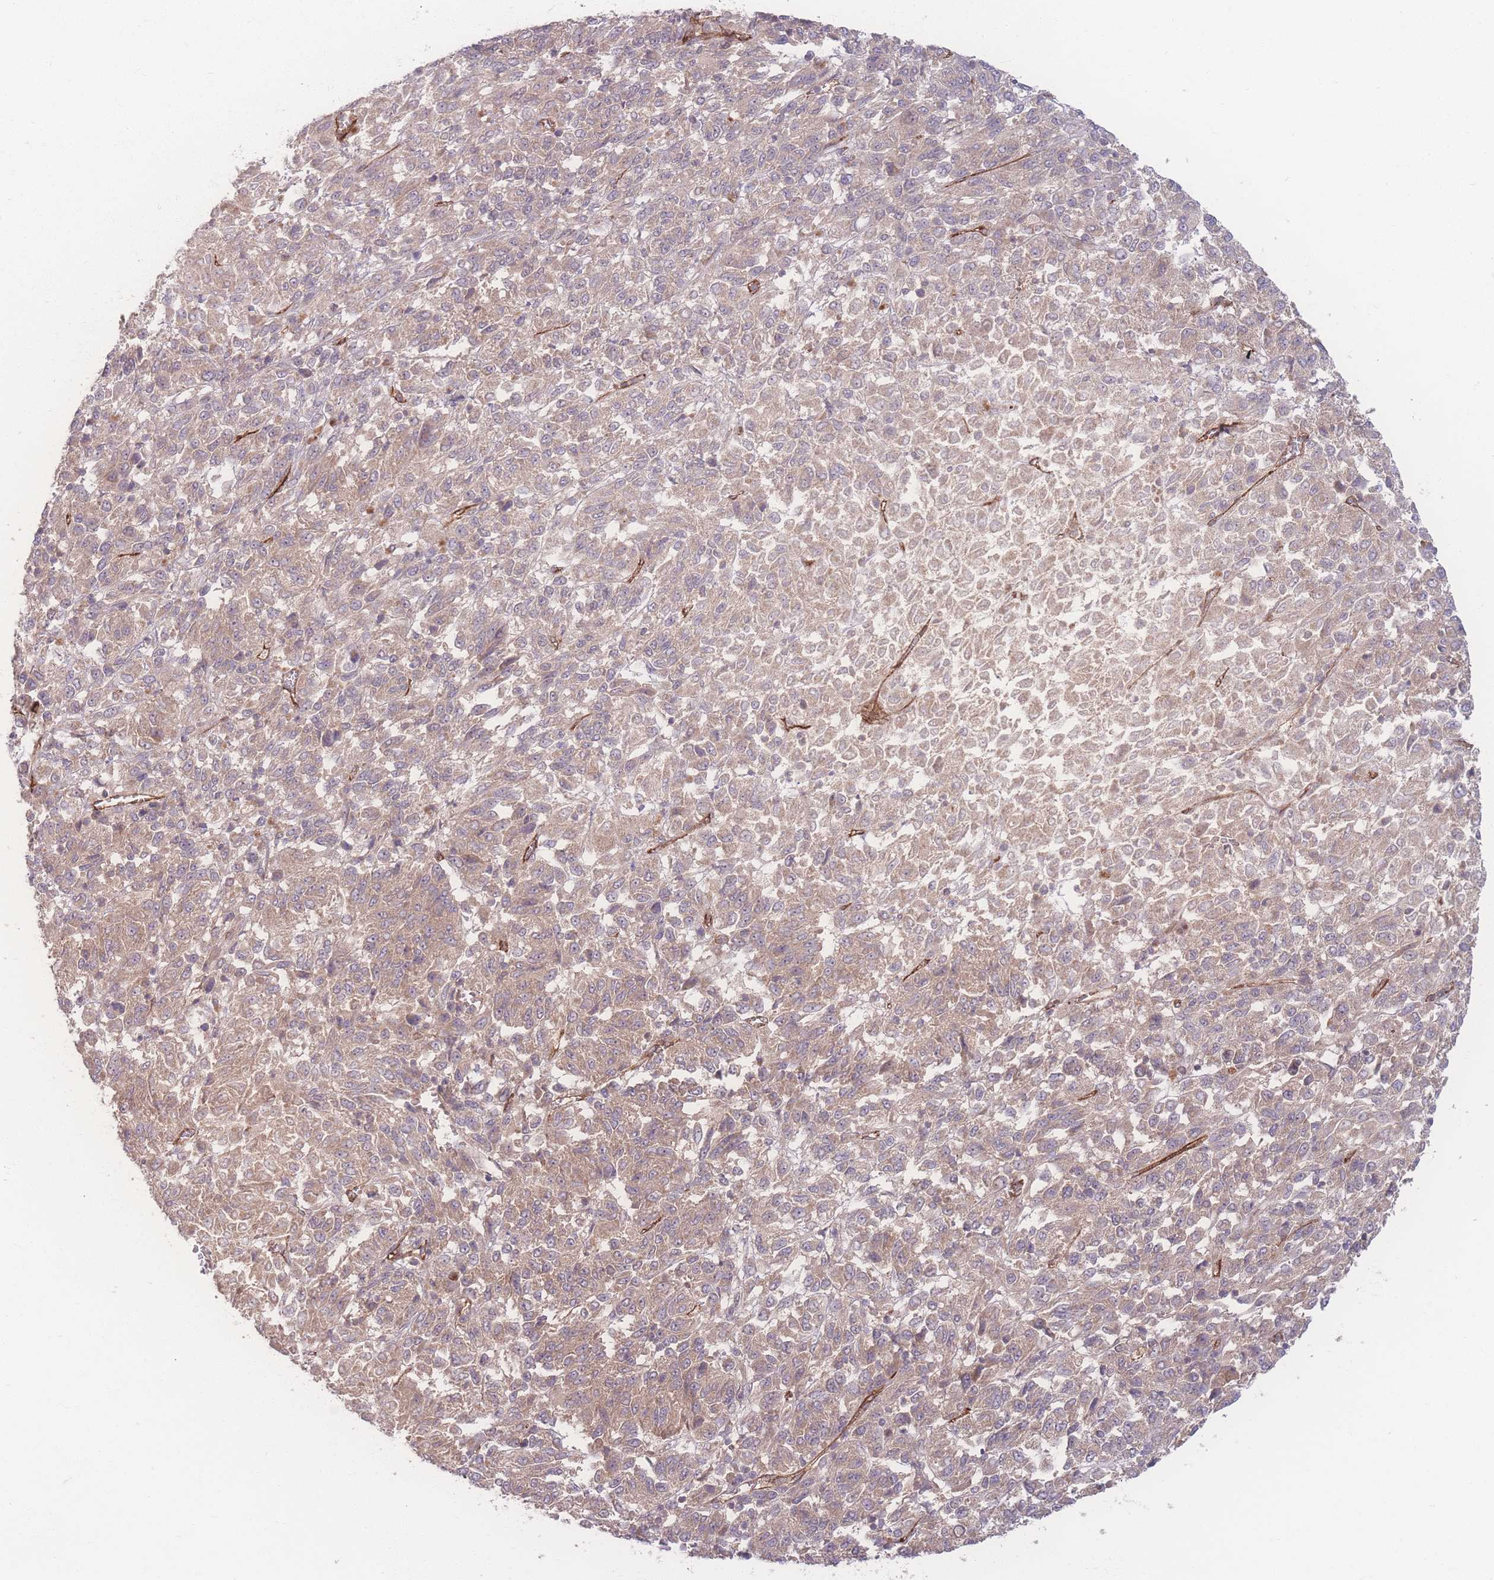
{"staining": {"intensity": "weak", "quantity": ">75%", "location": "cytoplasmic/membranous"}, "tissue": "melanoma", "cell_type": "Tumor cells", "image_type": "cancer", "snomed": [{"axis": "morphology", "description": "Malignant melanoma, Metastatic site"}, {"axis": "topography", "description": "Lung"}], "caption": "Protein staining of malignant melanoma (metastatic site) tissue shows weak cytoplasmic/membranous expression in approximately >75% of tumor cells.", "gene": "INSR", "patient": {"sex": "male", "age": 64}}